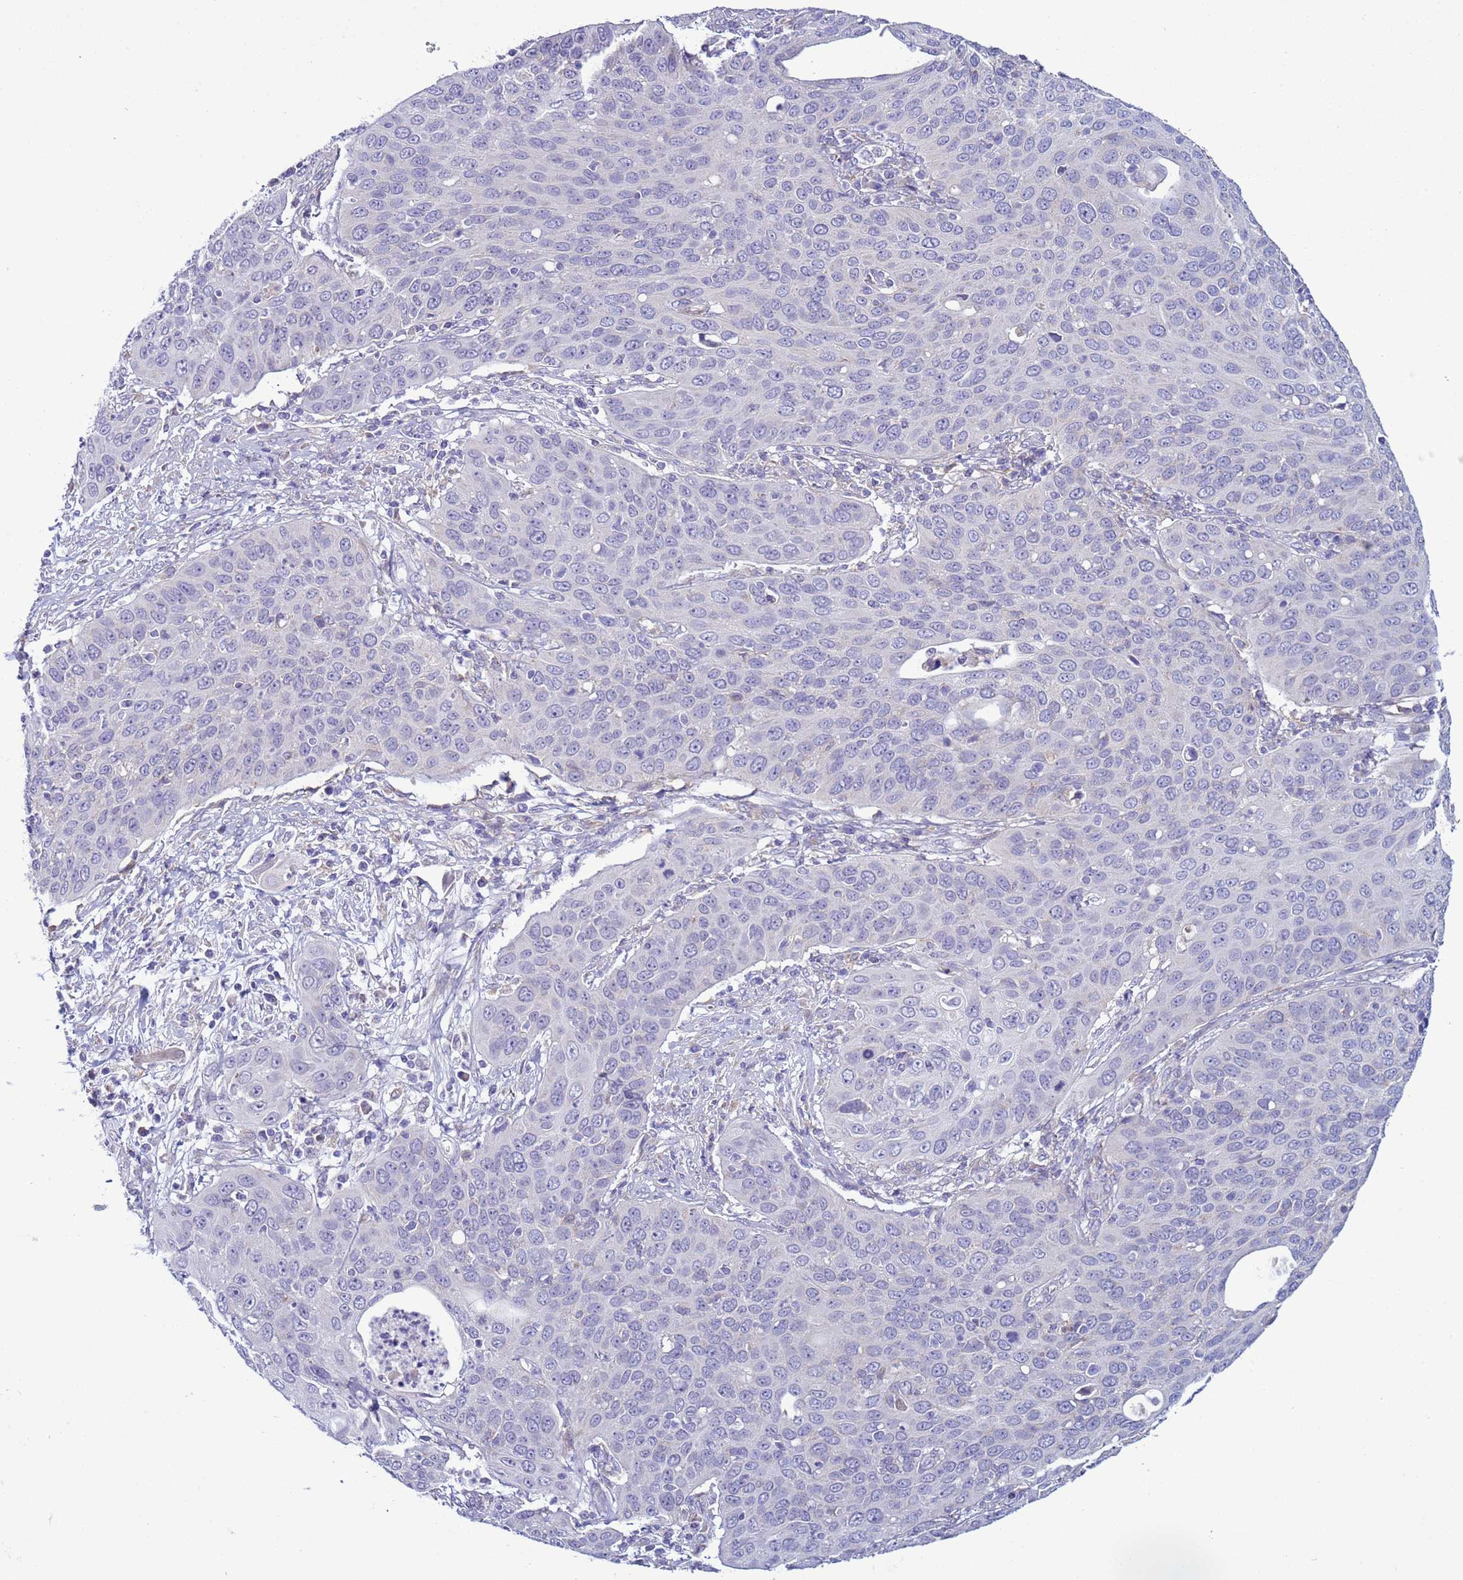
{"staining": {"intensity": "negative", "quantity": "none", "location": "none"}, "tissue": "cervical cancer", "cell_type": "Tumor cells", "image_type": "cancer", "snomed": [{"axis": "morphology", "description": "Squamous cell carcinoma, NOS"}, {"axis": "topography", "description": "Cervix"}], "caption": "Micrograph shows no significant protein staining in tumor cells of squamous cell carcinoma (cervical). (DAB (3,3'-diaminobenzidine) immunohistochemistry (IHC) visualized using brightfield microscopy, high magnification).", "gene": "ABHD17B", "patient": {"sex": "female", "age": 36}}